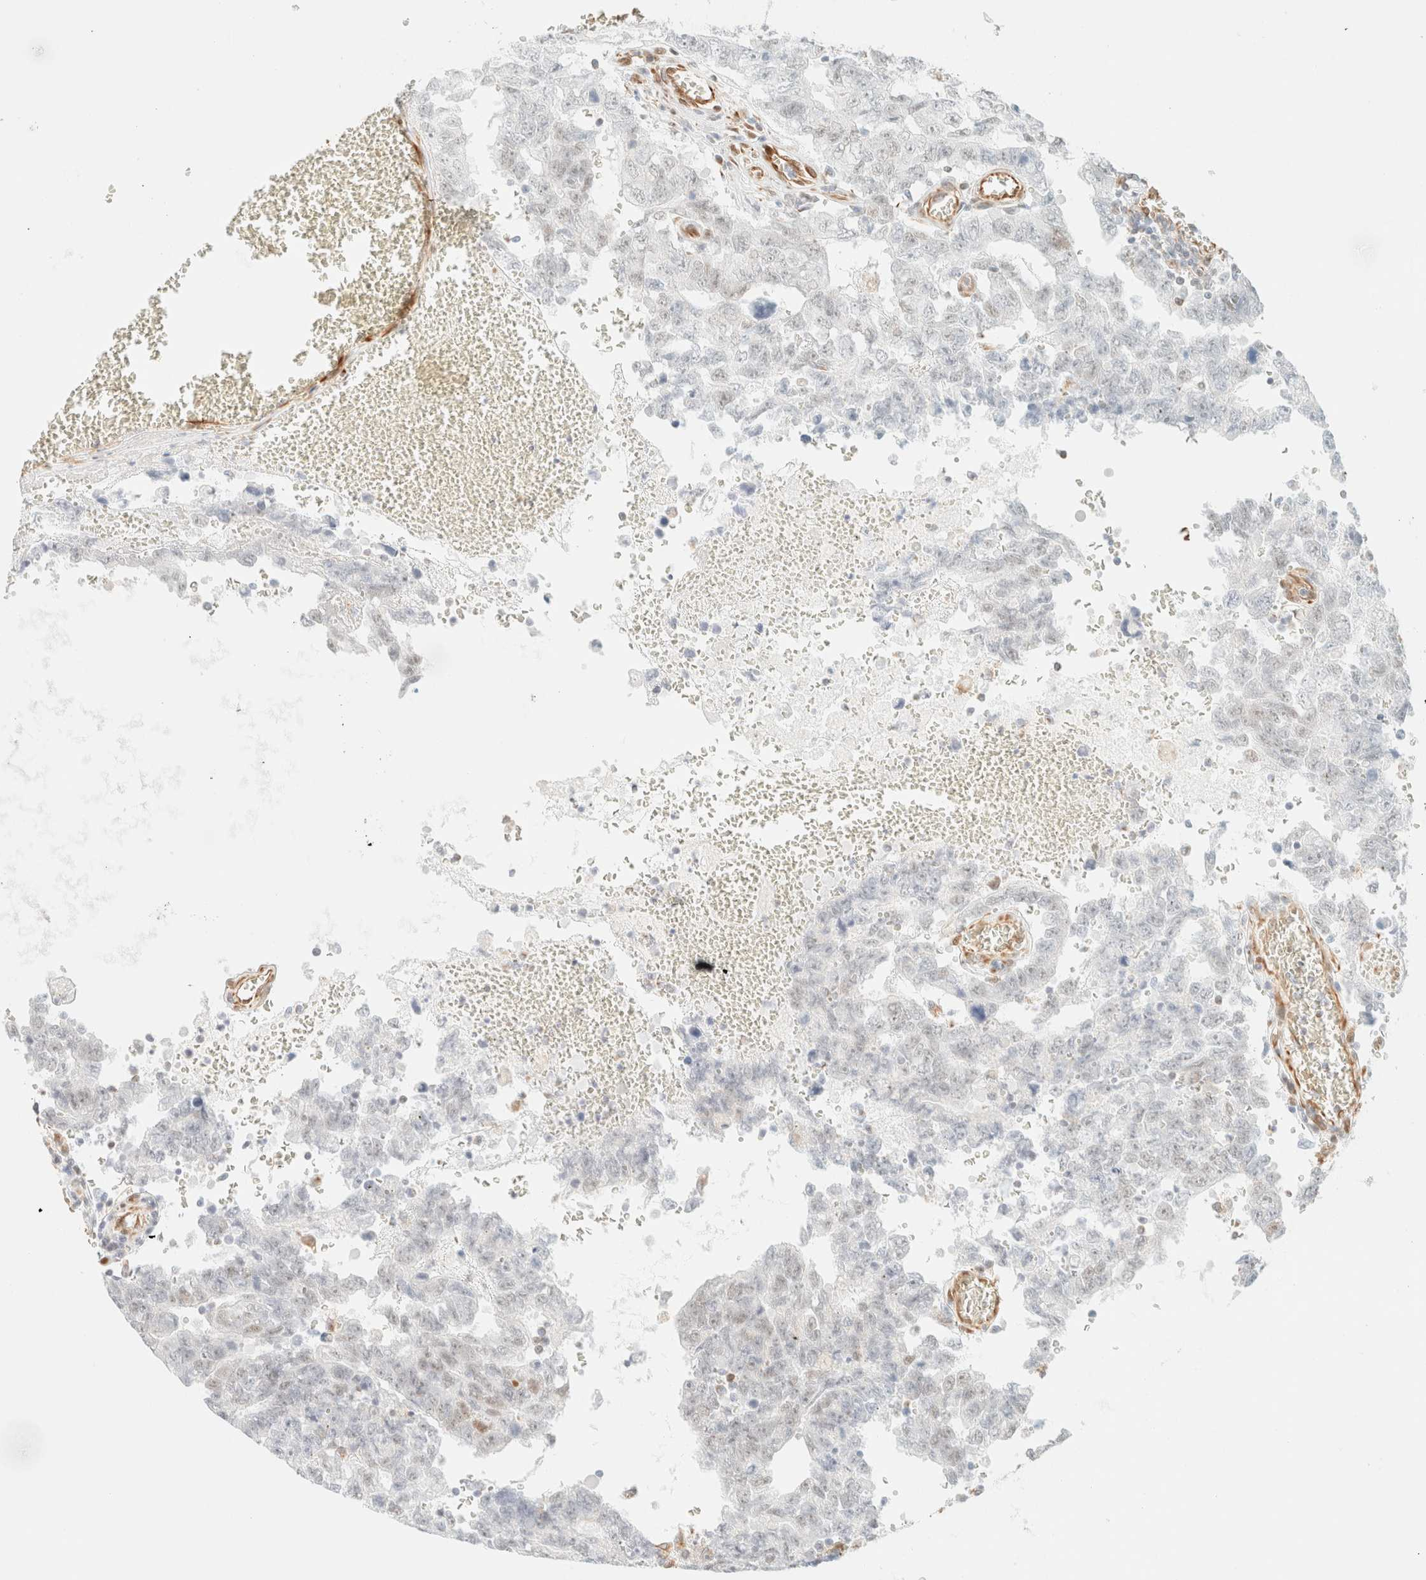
{"staining": {"intensity": "negative", "quantity": "none", "location": "none"}, "tissue": "testis cancer", "cell_type": "Tumor cells", "image_type": "cancer", "snomed": [{"axis": "morphology", "description": "Carcinoma, Embryonal, NOS"}, {"axis": "topography", "description": "Testis"}], "caption": "Tumor cells are negative for brown protein staining in embryonal carcinoma (testis).", "gene": "ZSCAN18", "patient": {"sex": "male", "age": 26}}